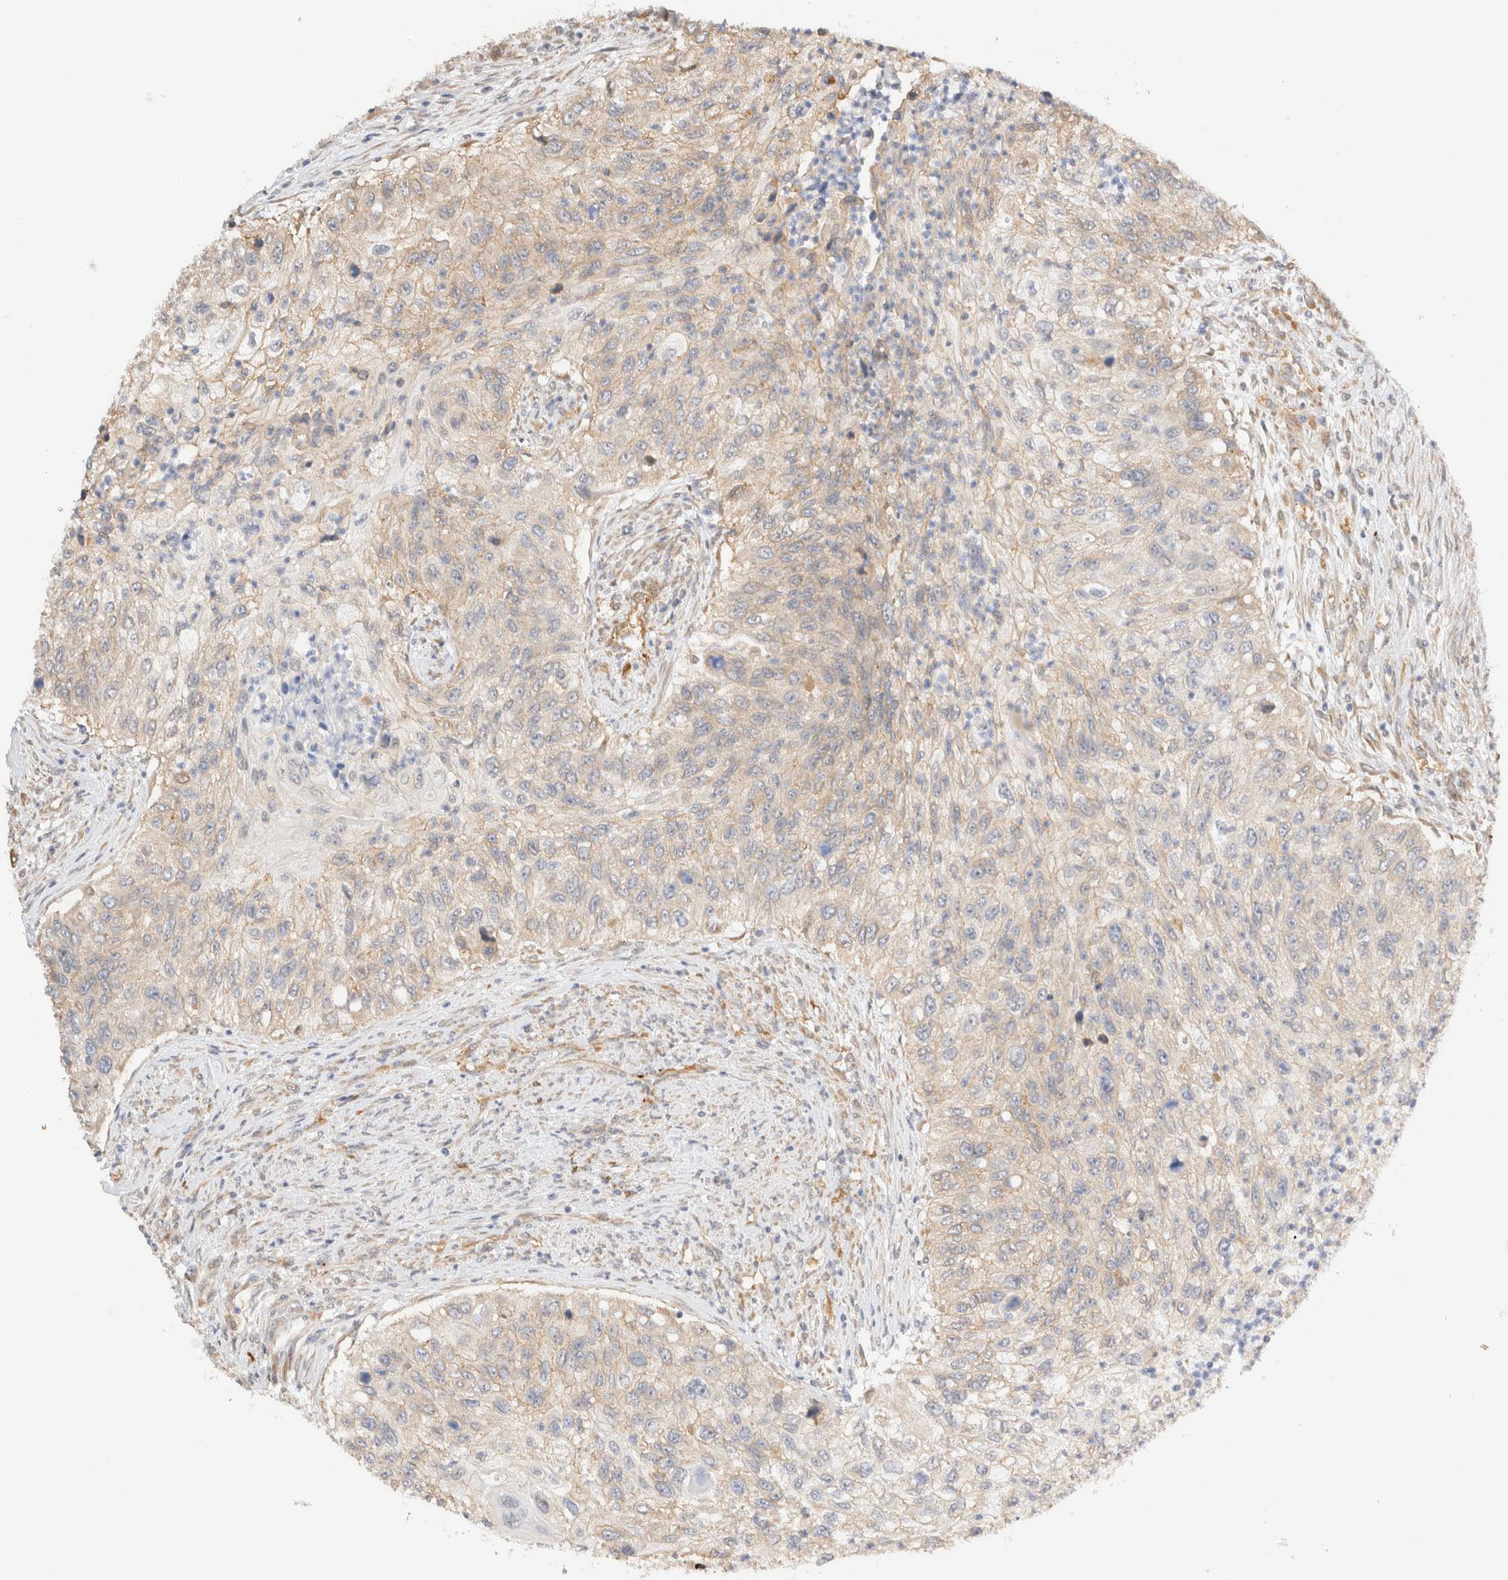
{"staining": {"intensity": "weak", "quantity": "<25%", "location": "cytoplasmic/membranous"}, "tissue": "urothelial cancer", "cell_type": "Tumor cells", "image_type": "cancer", "snomed": [{"axis": "morphology", "description": "Urothelial carcinoma, High grade"}, {"axis": "topography", "description": "Urinary bladder"}], "caption": "Tumor cells show no significant positivity in urothelial carcinoma (high-grade).", "gene": "SYVN1", "patient": {"sex": "female", "age": 60}}